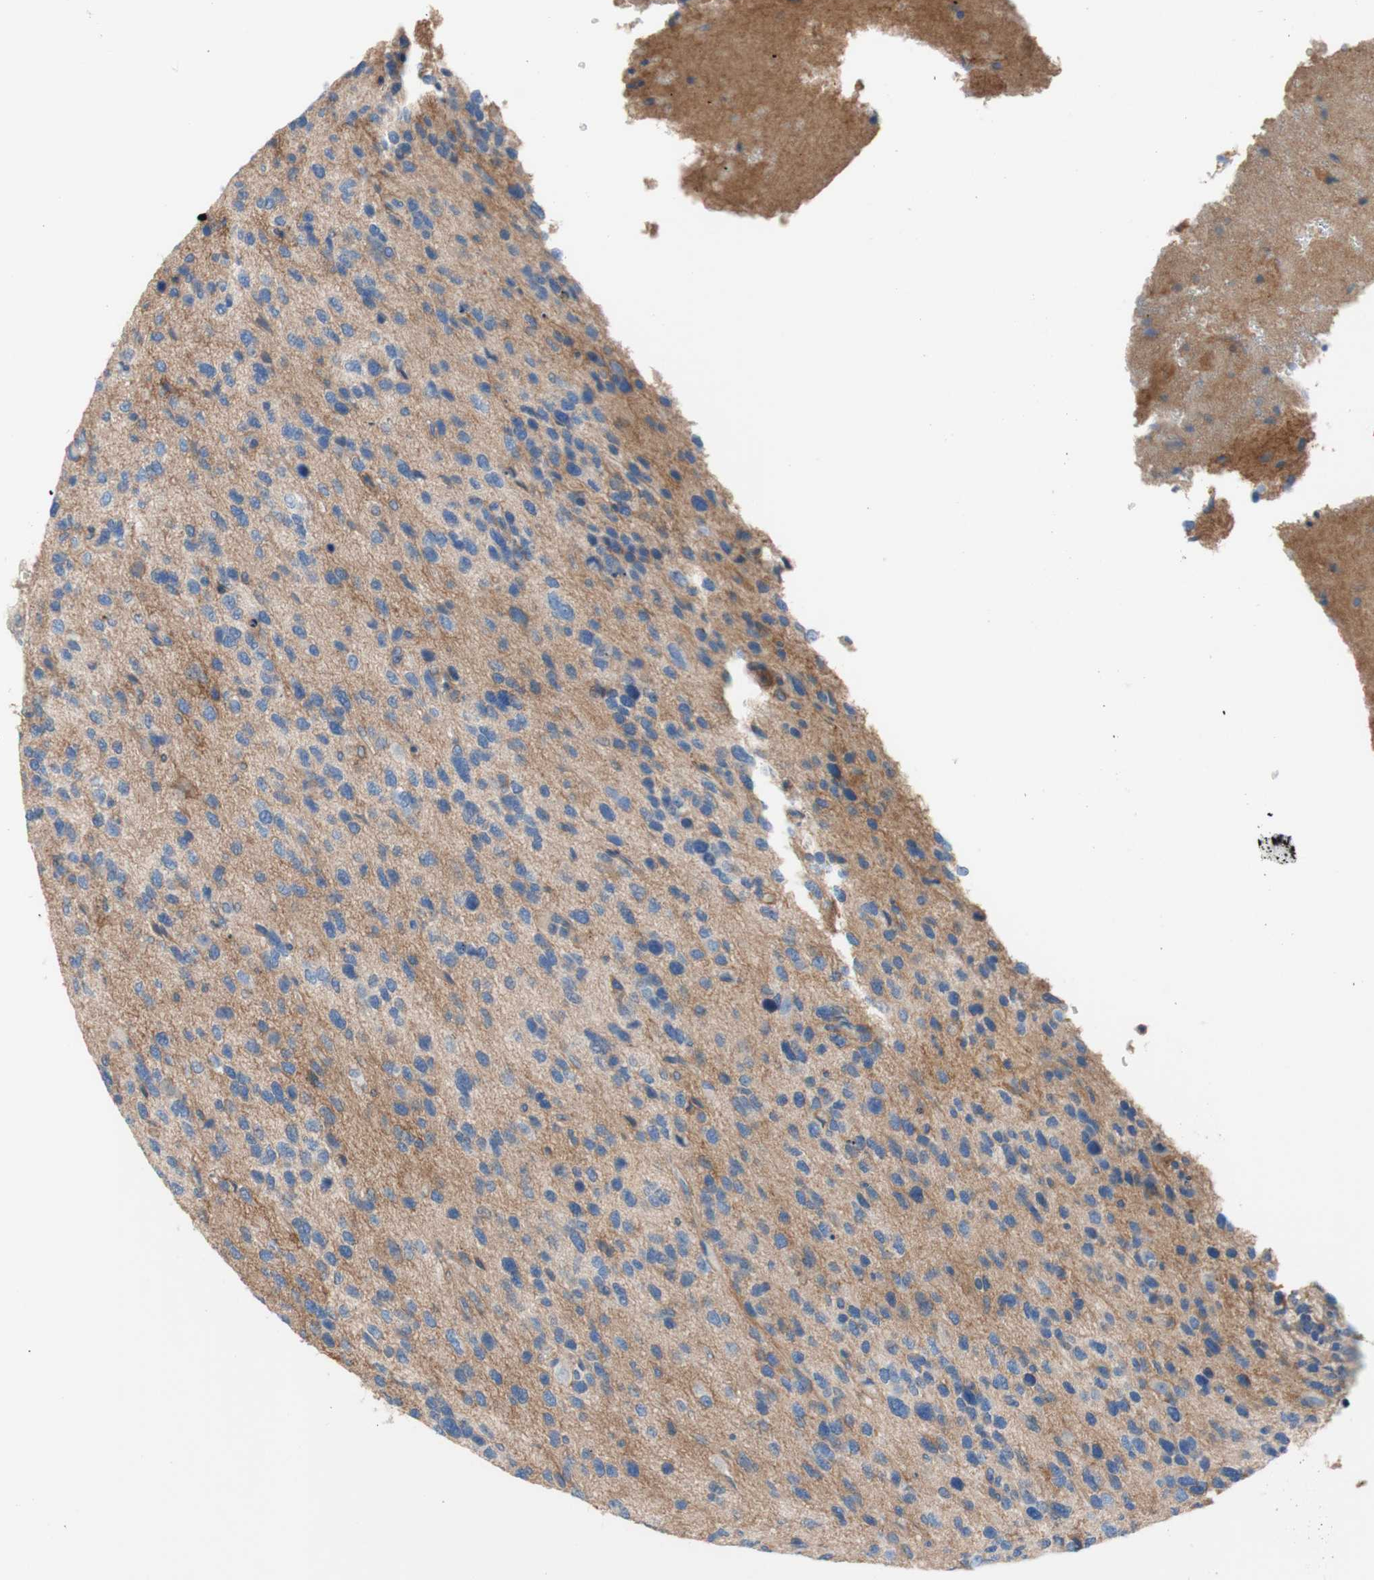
{"staining": {"intensity": "negative", "quantity": "none", "location": "none"}, "tissue": "glioma", "cell_type": "Tumor cells", "image_type": "cancer", "snomed": [{"axis": "morphology", "description": "Glioma, malignant, High grade"}, {"axis": "topography", "description": "Brain"}], "caption": "This is an IHC photomicrograph of glioma. There is no expression in tumor cells.", "gene": "F3", "patient": {"sex": "female", "age": 58}}